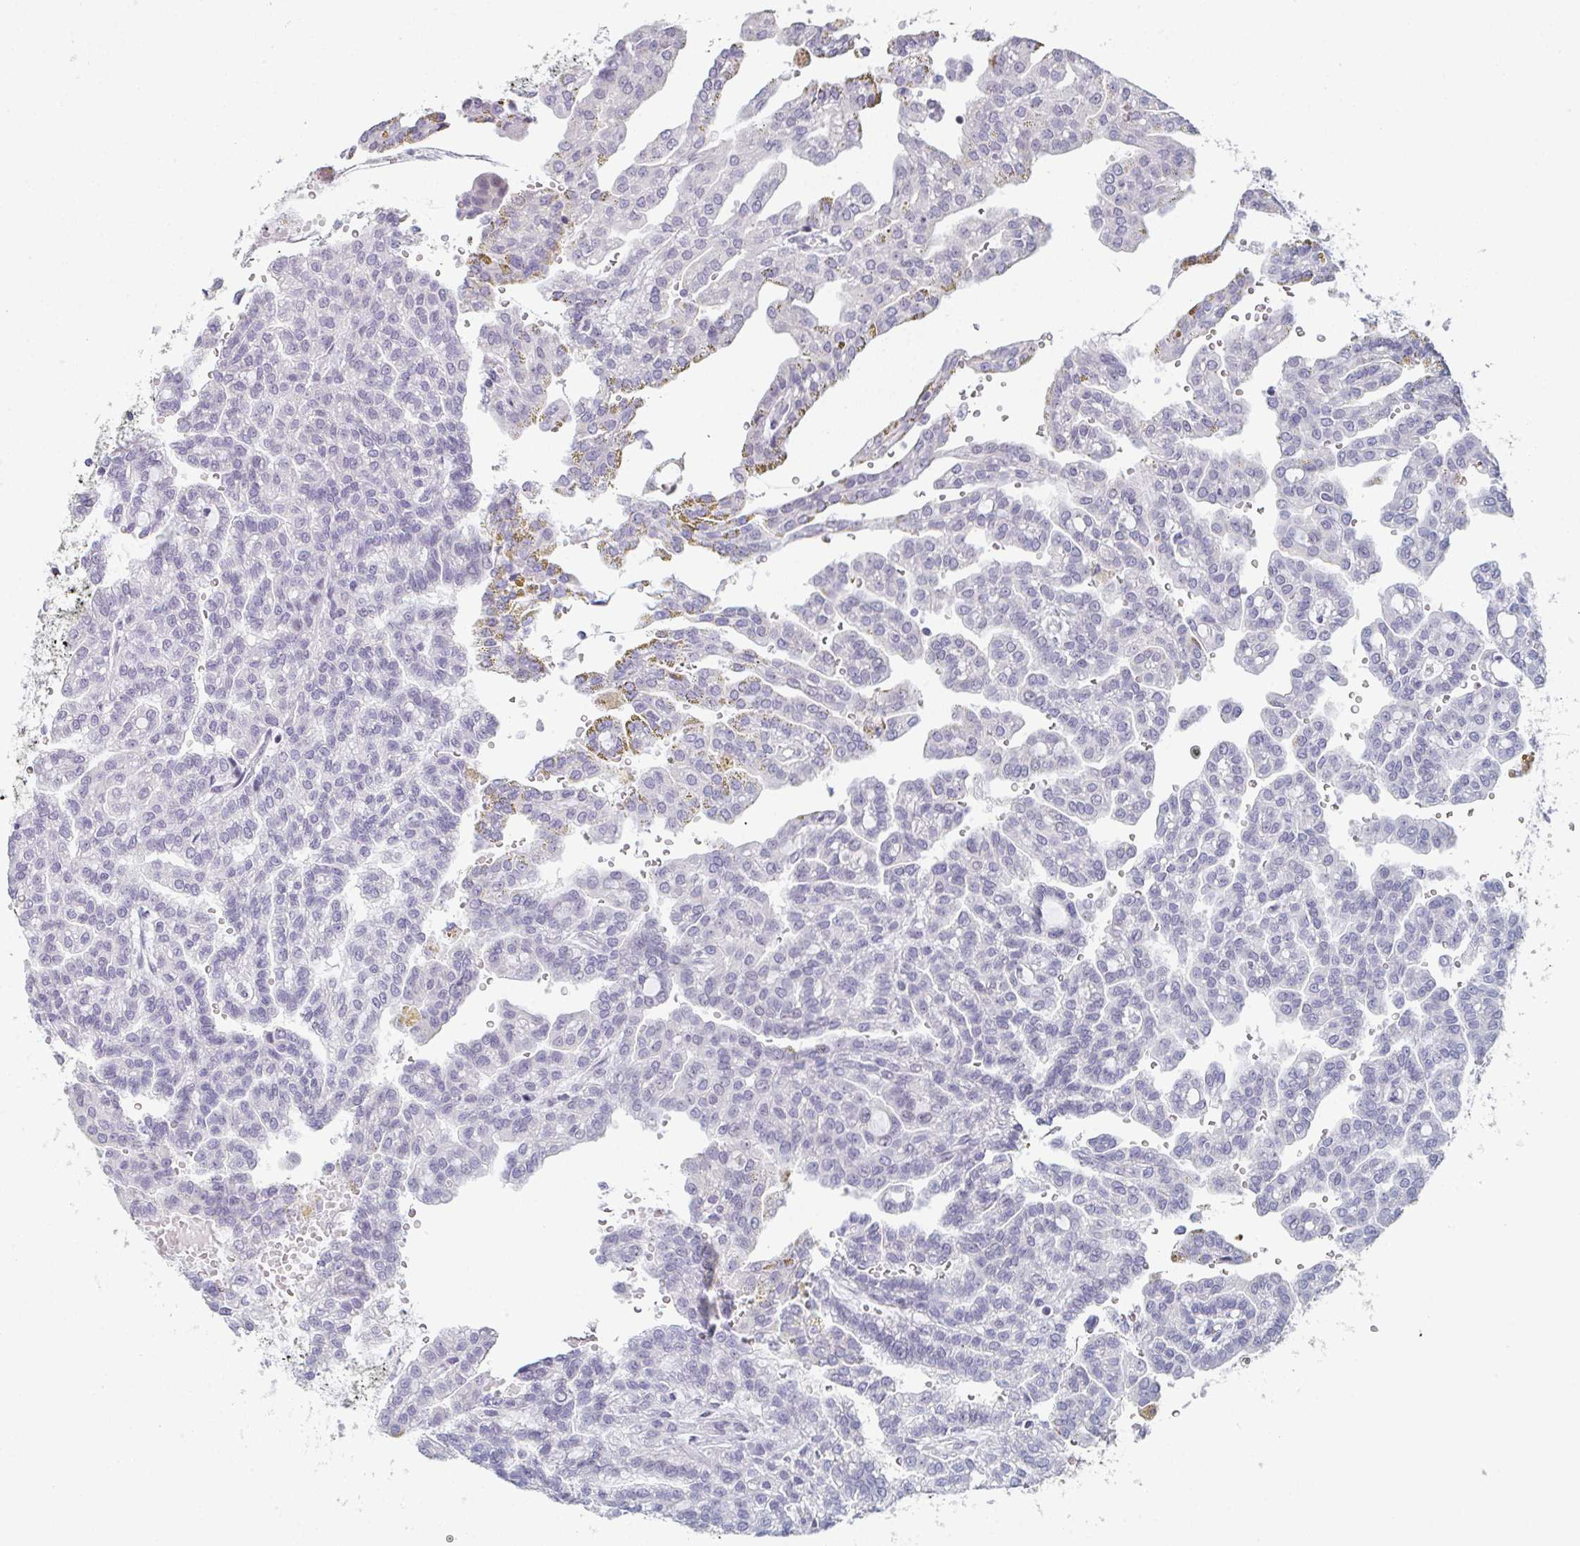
{"staining": {"intensity": "negative", "quantity": "none", "location": "none"}, "tissue": "renal cancer", "cell_type": "Tumor cells", "image_type": "cancer", "snomed": [{"axis": "morphology", "description": "Adenocarcinoma, NOS"}, {"axis": "topography", "description": "Kidney"}], "caption": "Photomicrograph shows no significant protein positivity in tumor cells of renal cancer (adenocarcinoma).", "gene": "PYCR3", "patient": {"sex": "male", "age": 63}}